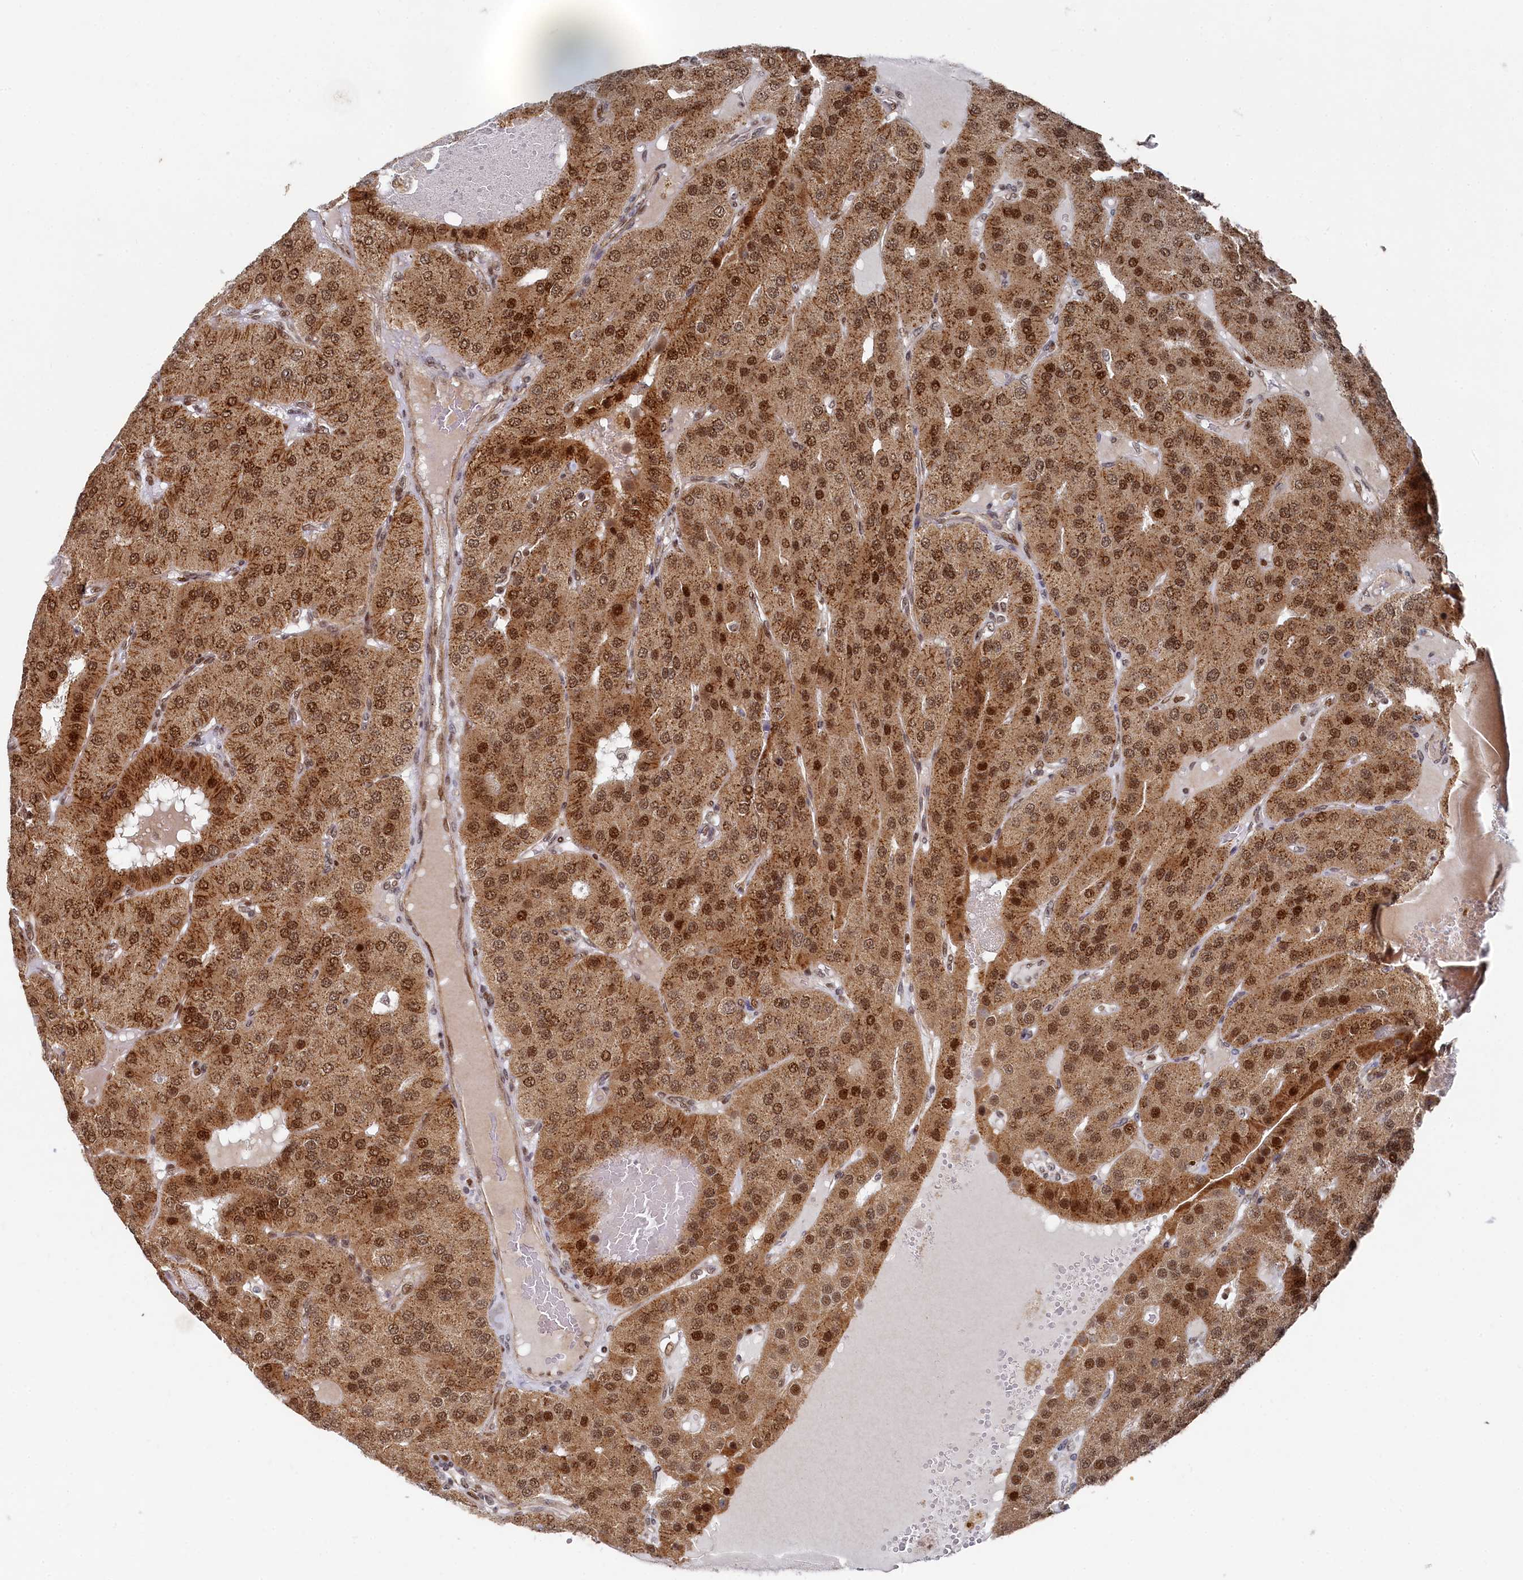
{"staining": {"intensity": "moderate", "quantity": ">75%", "location": "cytoplasmic/membranous,nuclear"}, "tissue": "parathyroid gland", "cell_type": "Glandular cells", "image_type": "normal", "snomed": [{"axis": "morphology", "description": "Normal tissue, NOS"}, {"axis": "morphology", "description": "Adenoma, NOS"}, {"axis": "topography", "description": "Parathyroid gland"}], "caption": "Moderate cytoplasmic/membranous,nuclear staining is appreciated in approximately >75% of glandular cells in normal parathyroid gland.", "gene": "BUB3", "patient": {"sex": "female", "age": 86}}